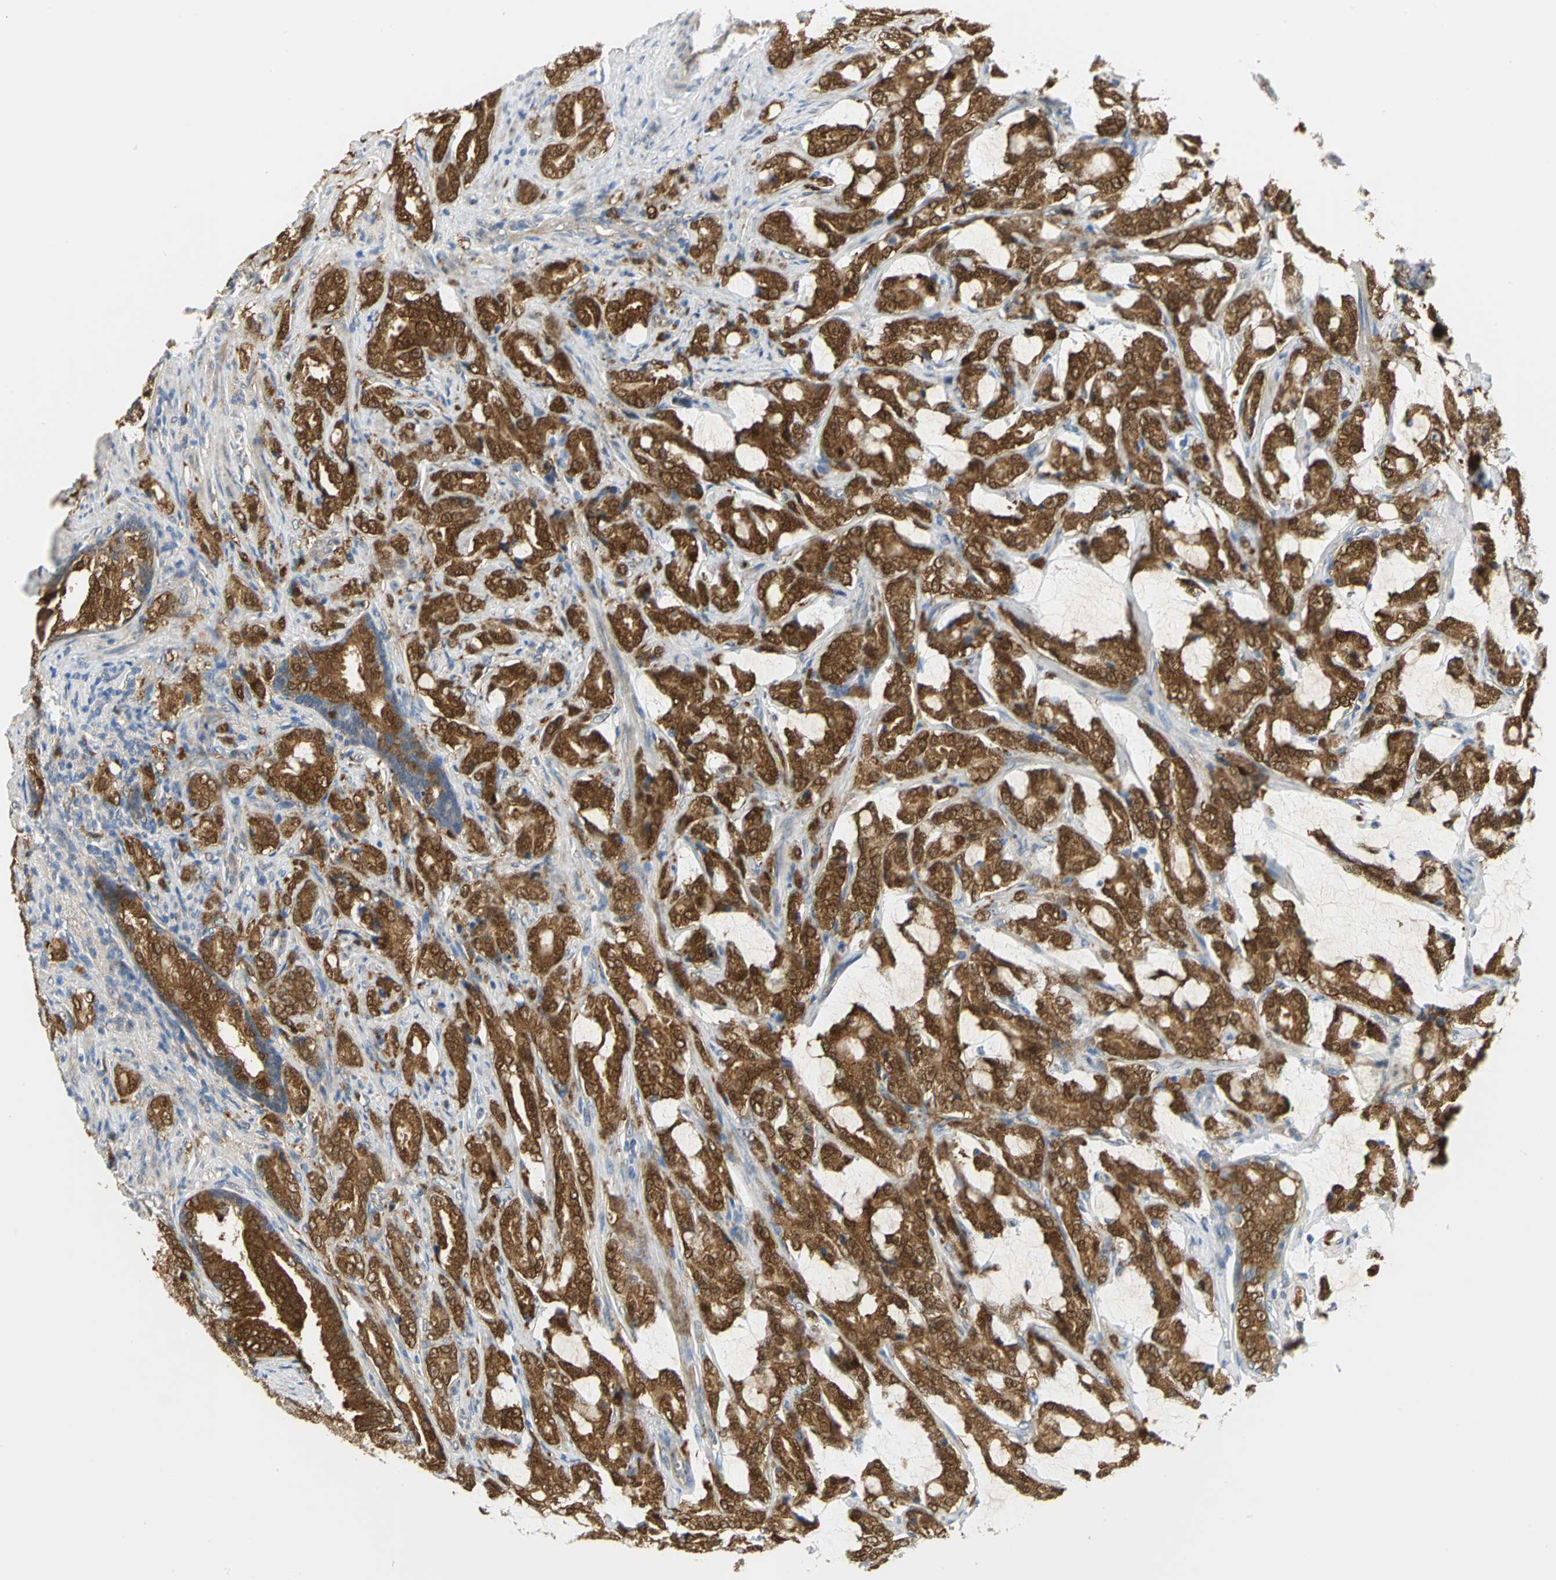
{"staining": {"intensity": "moderate", "quantity": ">75%", "location": "cytoplasmic/membranous"}, "tissue": "prostate cancer", "cell_type": "Tumor cells", "image_type": "cancer", "snomed": [{"axis": "morphology", "description": "Adenocarcinoma, Low grade"}, {"axis": "topography", "description": "Prostate"}], "caption": "Protein staining reveals moderate cytoplasmic/membranous positivity in about >75% of tumor cells in prostate adenocarcinoma (low-grade).", "gene": "PGM3", "patient": {"sex": "male", "age": 58}}